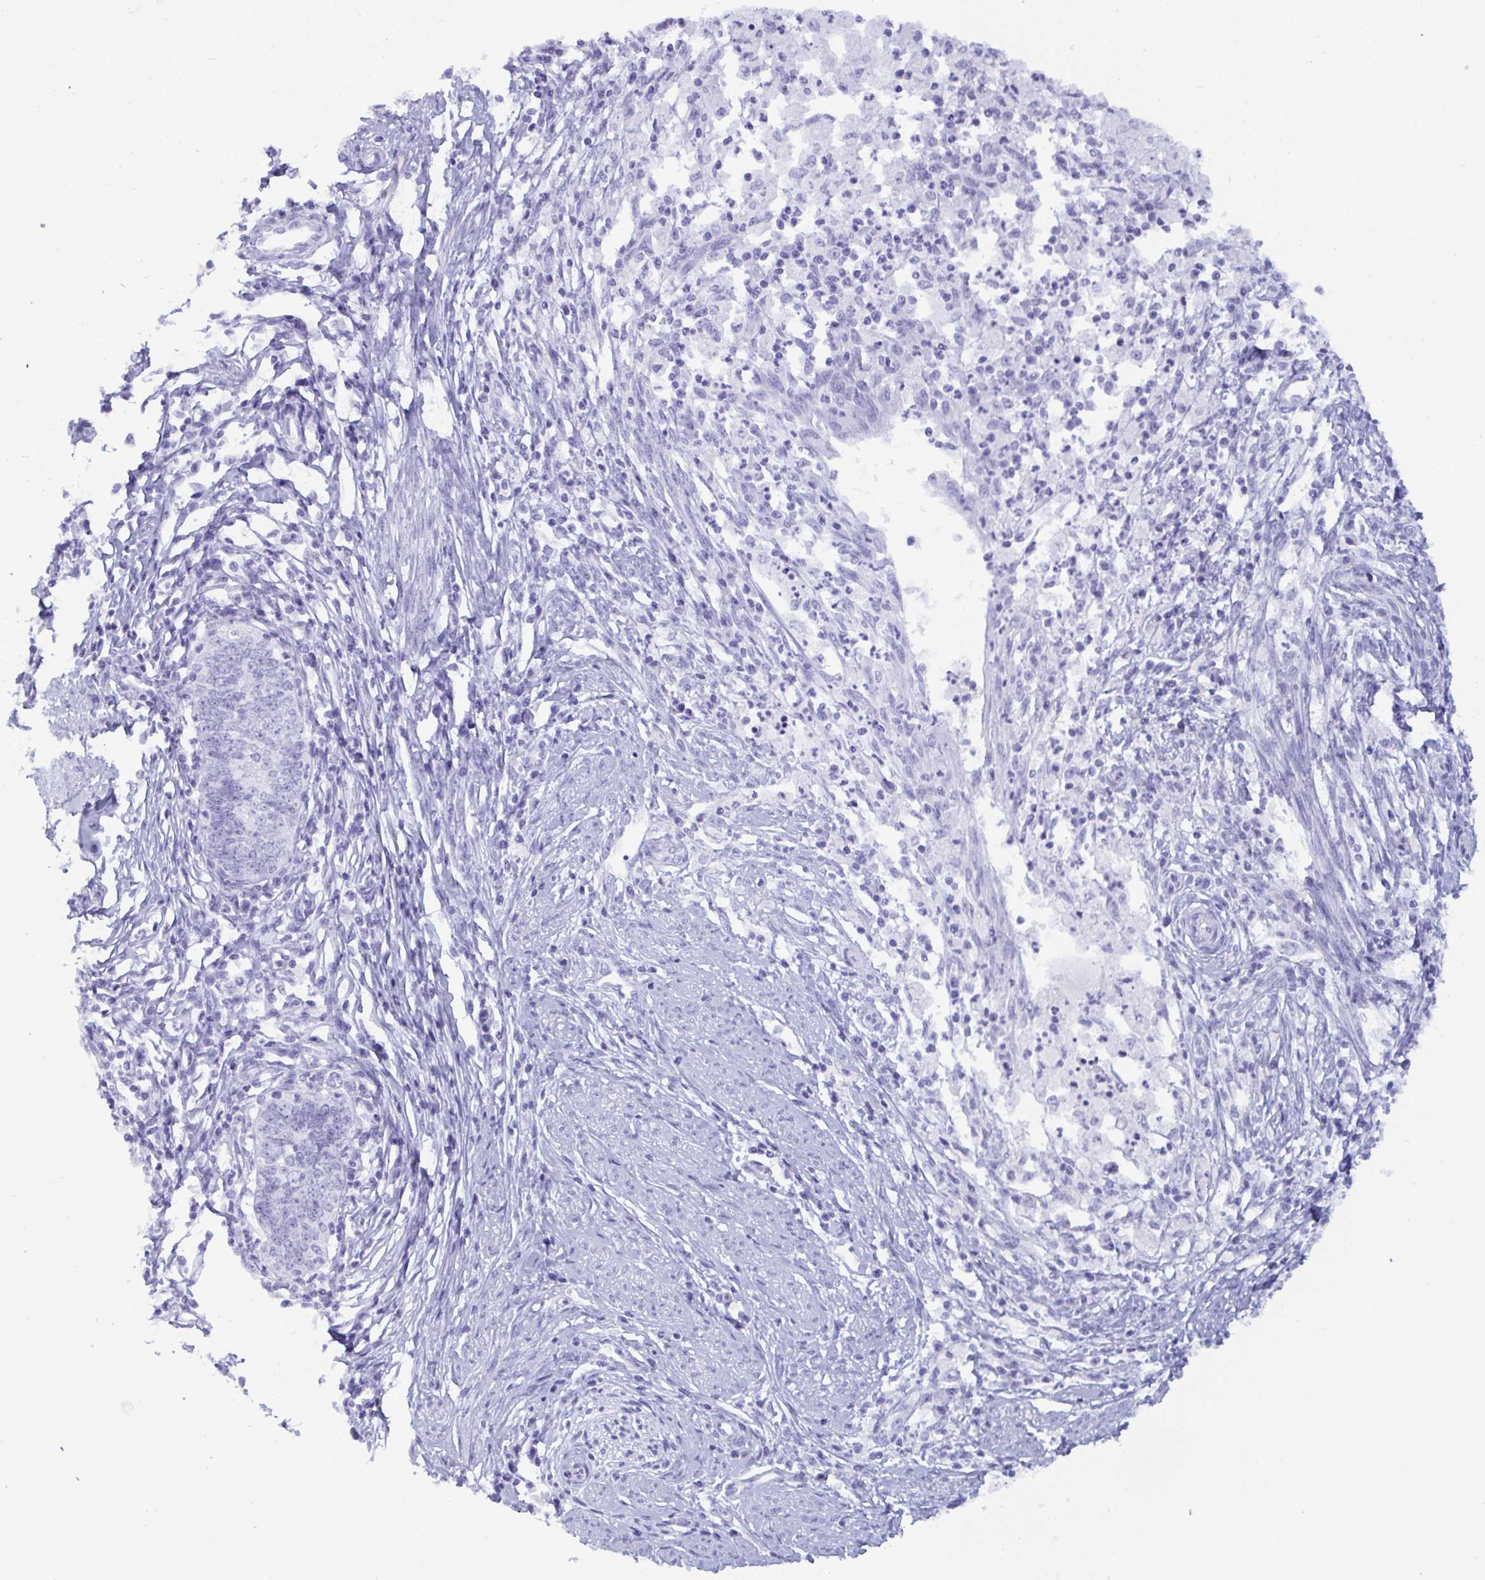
{"staining": {"intensity": "negative", "quantity": "none", "location": "none"}, "tissue": "cervical cancer", "cell_type": "Tumor cells", "image_type": "cancer", "snomed": [{"axis": "morphology", "description": "Adenocarcinoma, NOS"}, {"axis": "topography", "description": "Cervix"}], "caption": "Protein analysis of adenocarcinoma (cervical) displays no significant positivity in tumor cells.", "gene": "MRGPRG", "patient": {"sex": "female", "age": 36}}